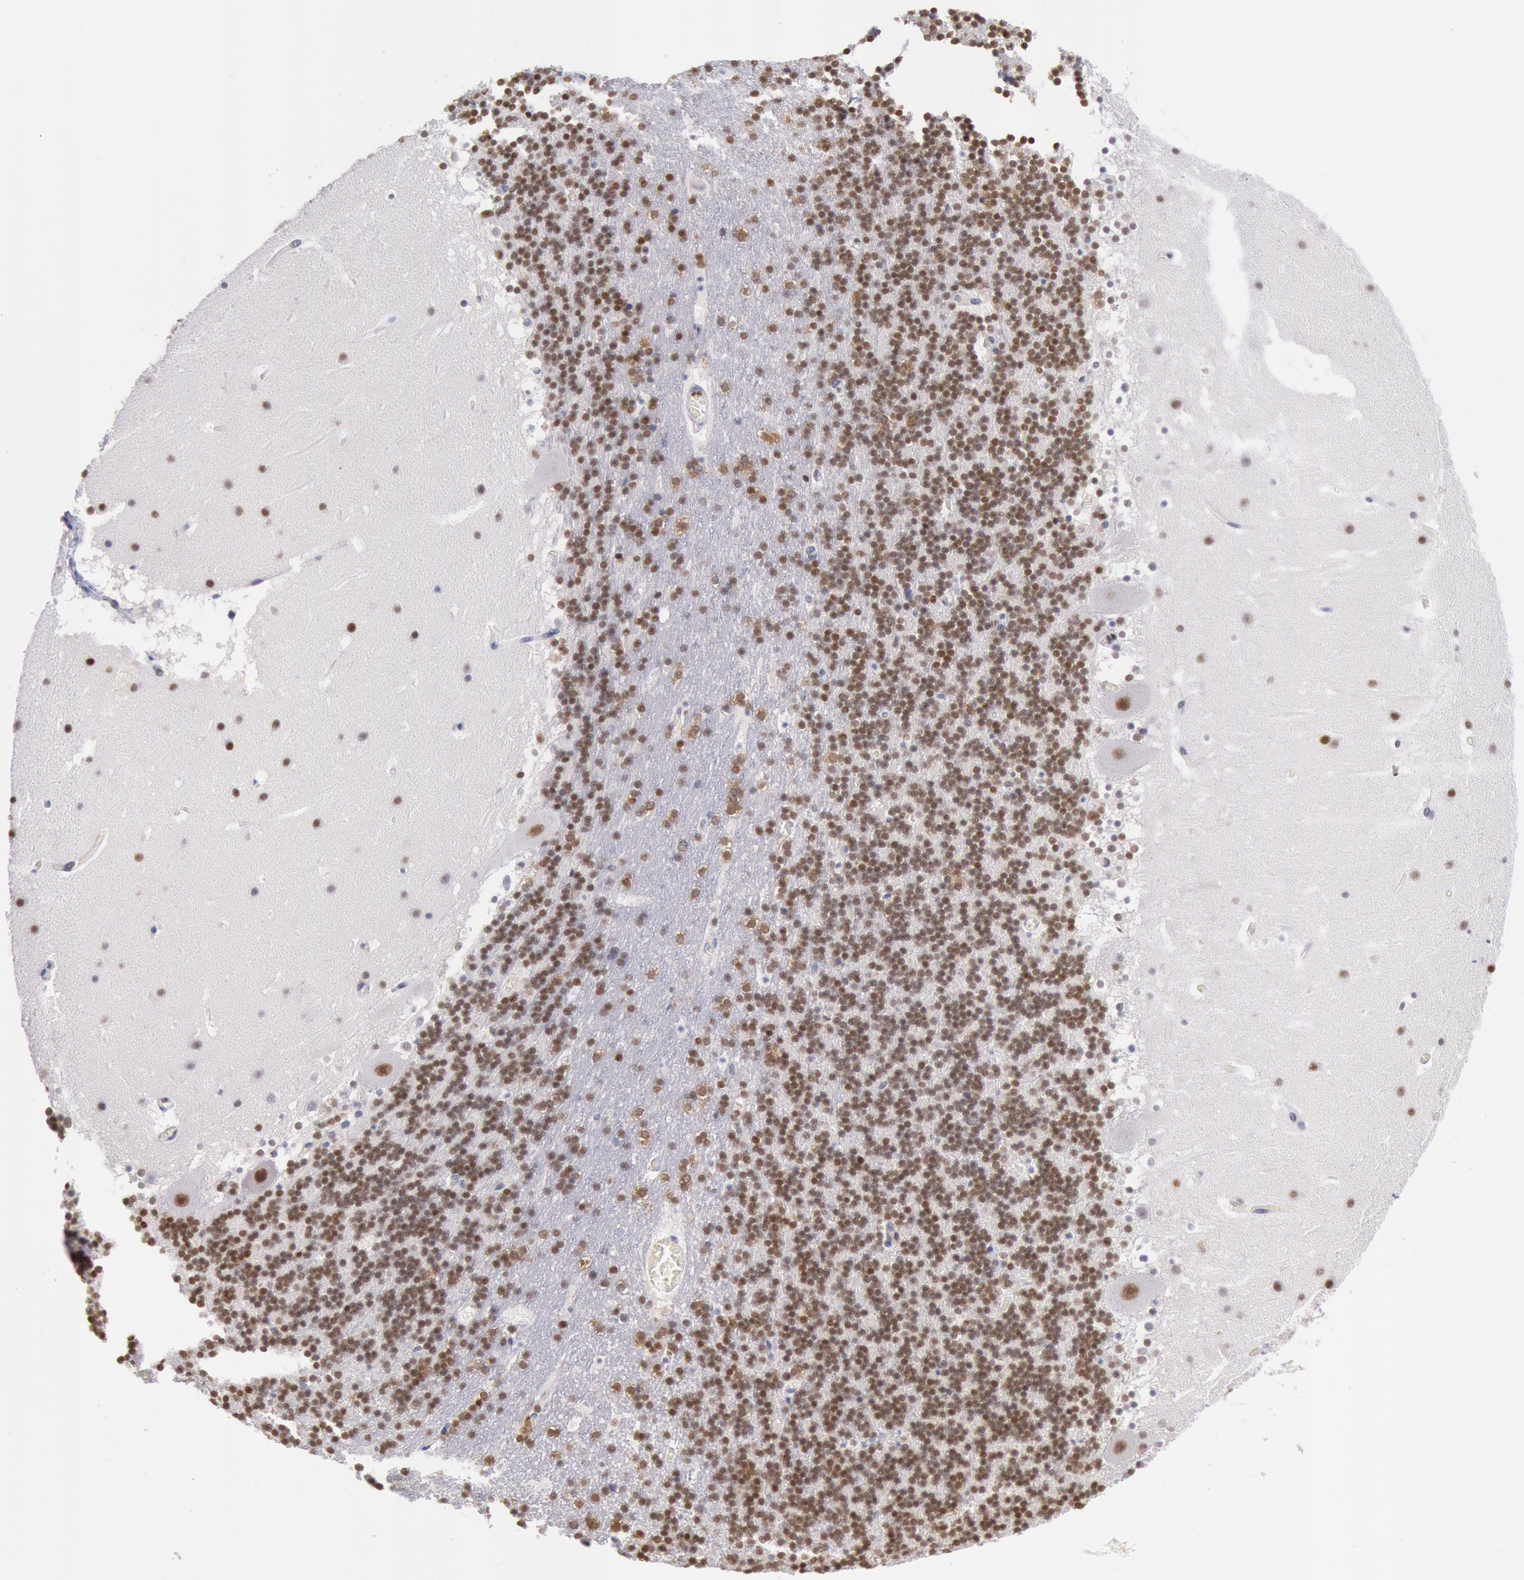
{"staining": {"intensity": "strong", "quantity": ">75%", "location": "nuclear"}, "tissue": "cerebellum", "cell_type": "Cells in granular layer", "image_type": "normal", "snomed": [{"axis": "morphology", "description": "Normal tissue, NOS"}, {"axis": "topography", "description": "Cerebellum"}], "caption": "Cells in granular layer display high levels of strong nuclear positivity in about >75% of cells in normal human cerebellum. Using DAB (brown) and hematoxylin (blue) stains, captured at high magnification using brightfield microscopy.", "gene": "RPS6KA5", "patient": {"sex": "male", "age": 45}}